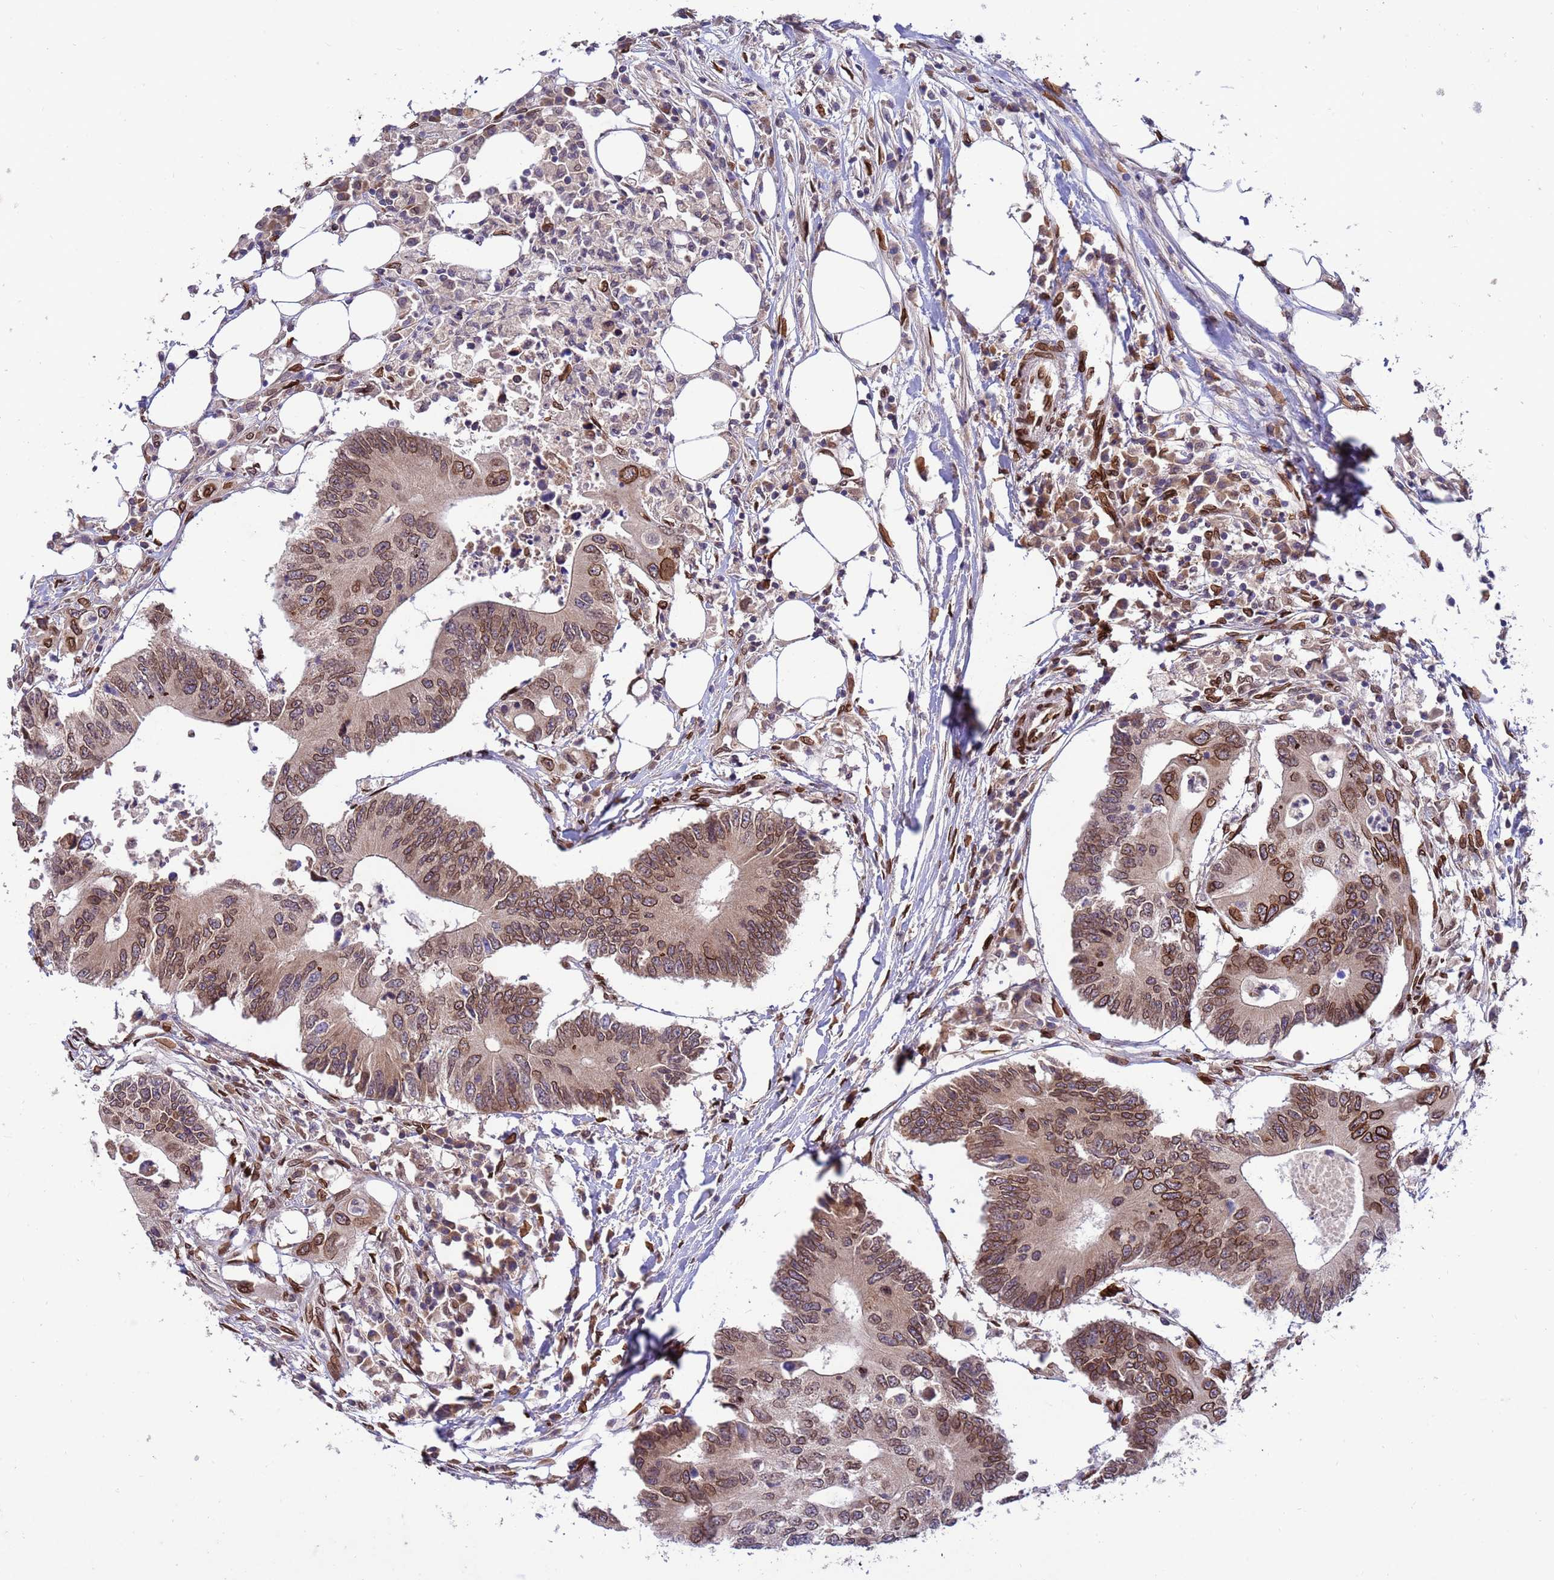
{"staining": {"intensity": "moderate", "quantity": ">75%", "location": "cytoplasmic/membranous,nuclear"}, "tissue": "colorectal cancer", "cell_type": "Tumor cells", "image_type": "cancer", "snomed": [{"axis": "morphology", "description": "Adenocarcinoma, NOS"}, {"axis": "topography", "description": "Colon"}], "caption": "IHC micrograph of human adenocarcinoma (colorectal) stained for a protein (brown), which shows medium levels of moderate cytoplasmic/membranous and nuclear expression in about >75% of tumor cells.", "gene": "GPR135", "patient": {"sex": "male", "age": 71}}